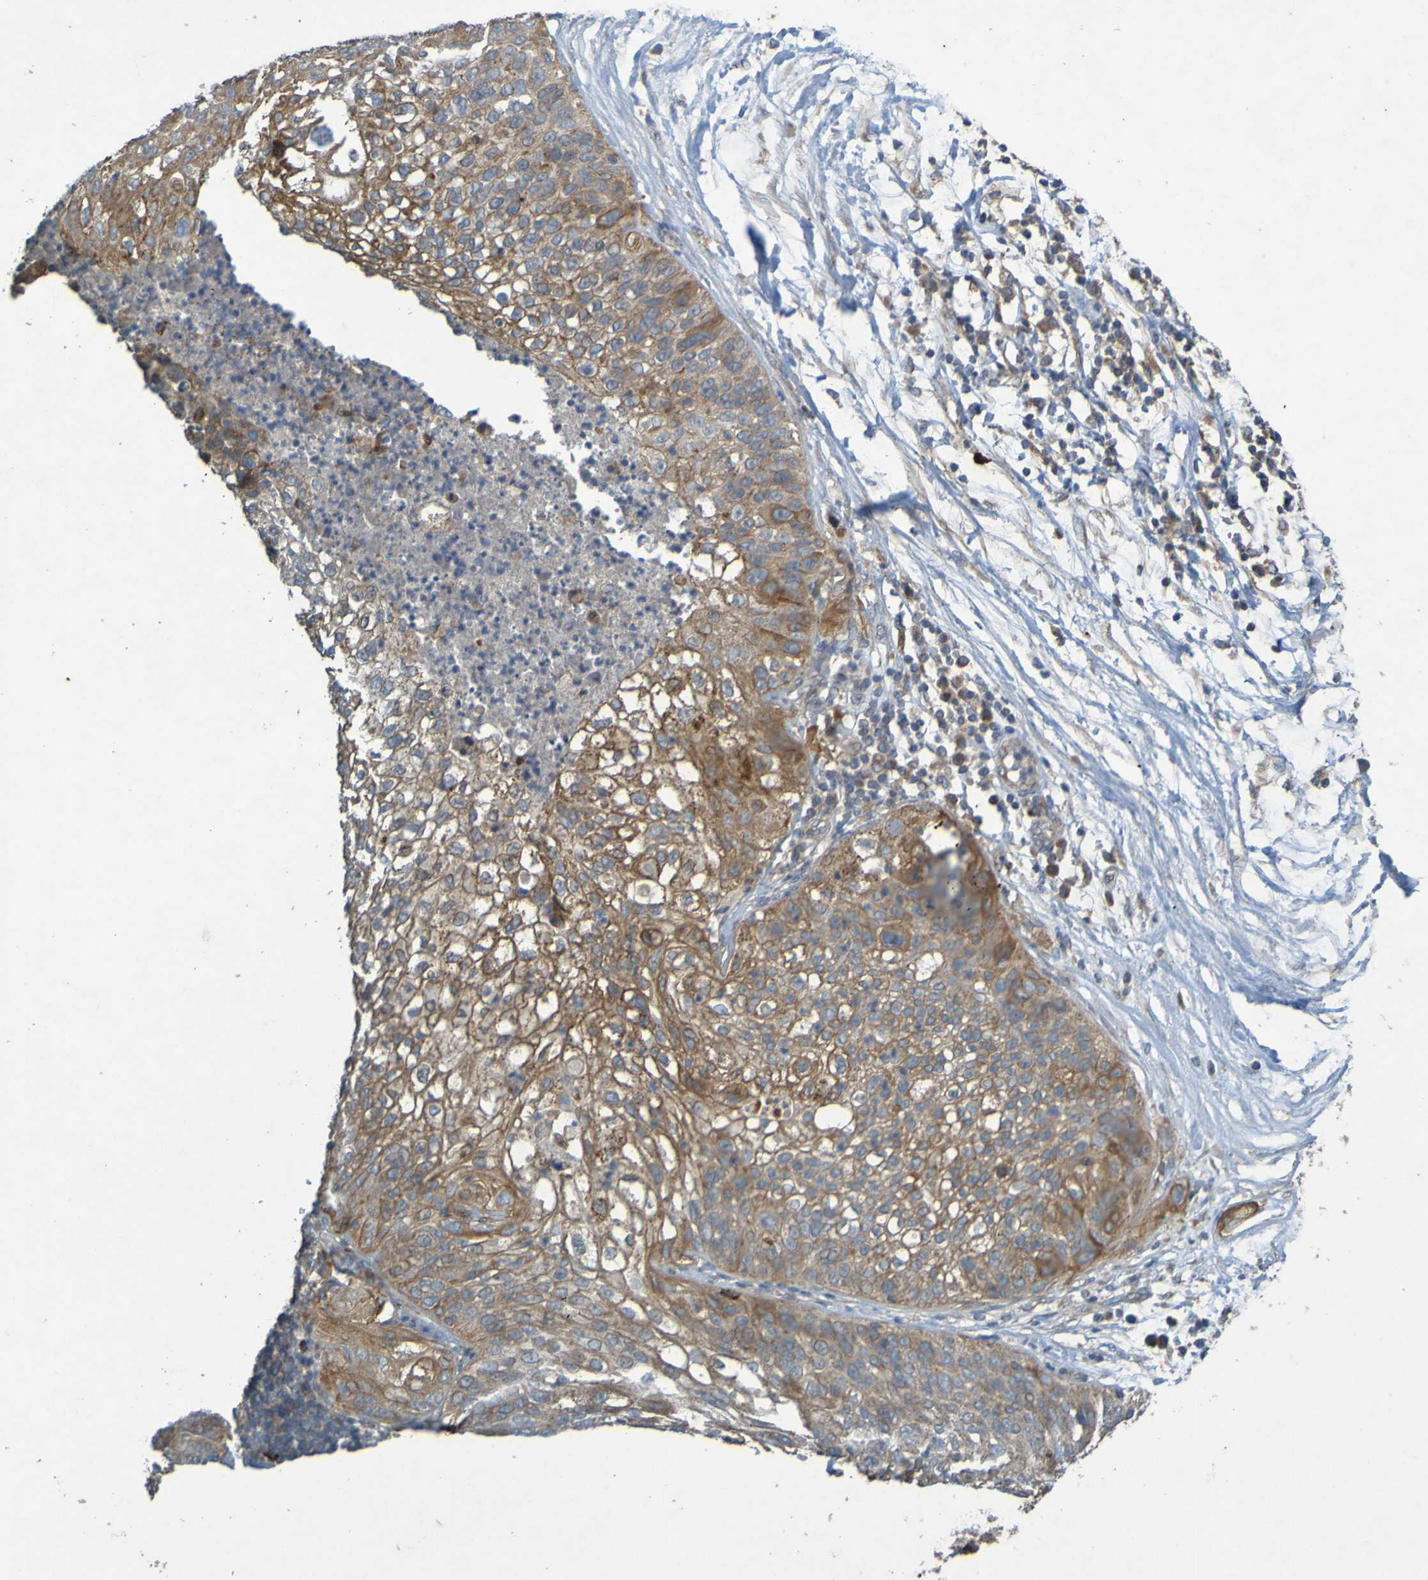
{"staining": {"intensity": "moderate", "quantity": ">75%", "location": "cytoplasmic/membranous"}, "tissue": "lung cancer", "cell_type": "Tumor cells", "image_type": "cancer", "snomed": [{"axis": "morphology", "description": "Inflammation, NOS"}, {"axis": "morphology", "description": "Squamous cell carcinoma, NOS"}, {"axis": "topography", "description": "Lymph node"}, {"axis": "topography", "description": "Soft tissue"}, {"axis": "topography", "description": "Lung"}], "caption": "High-power microscopy captured an immunohistochemistry photomicrograph of squamous cell carcinoma (lung), revealing moderate cytoplasmic/membranous positivity in approximately >75% of tumor cells.", "gene": "B3GAT2", "patient": {"sex": "male", "age": 66}}